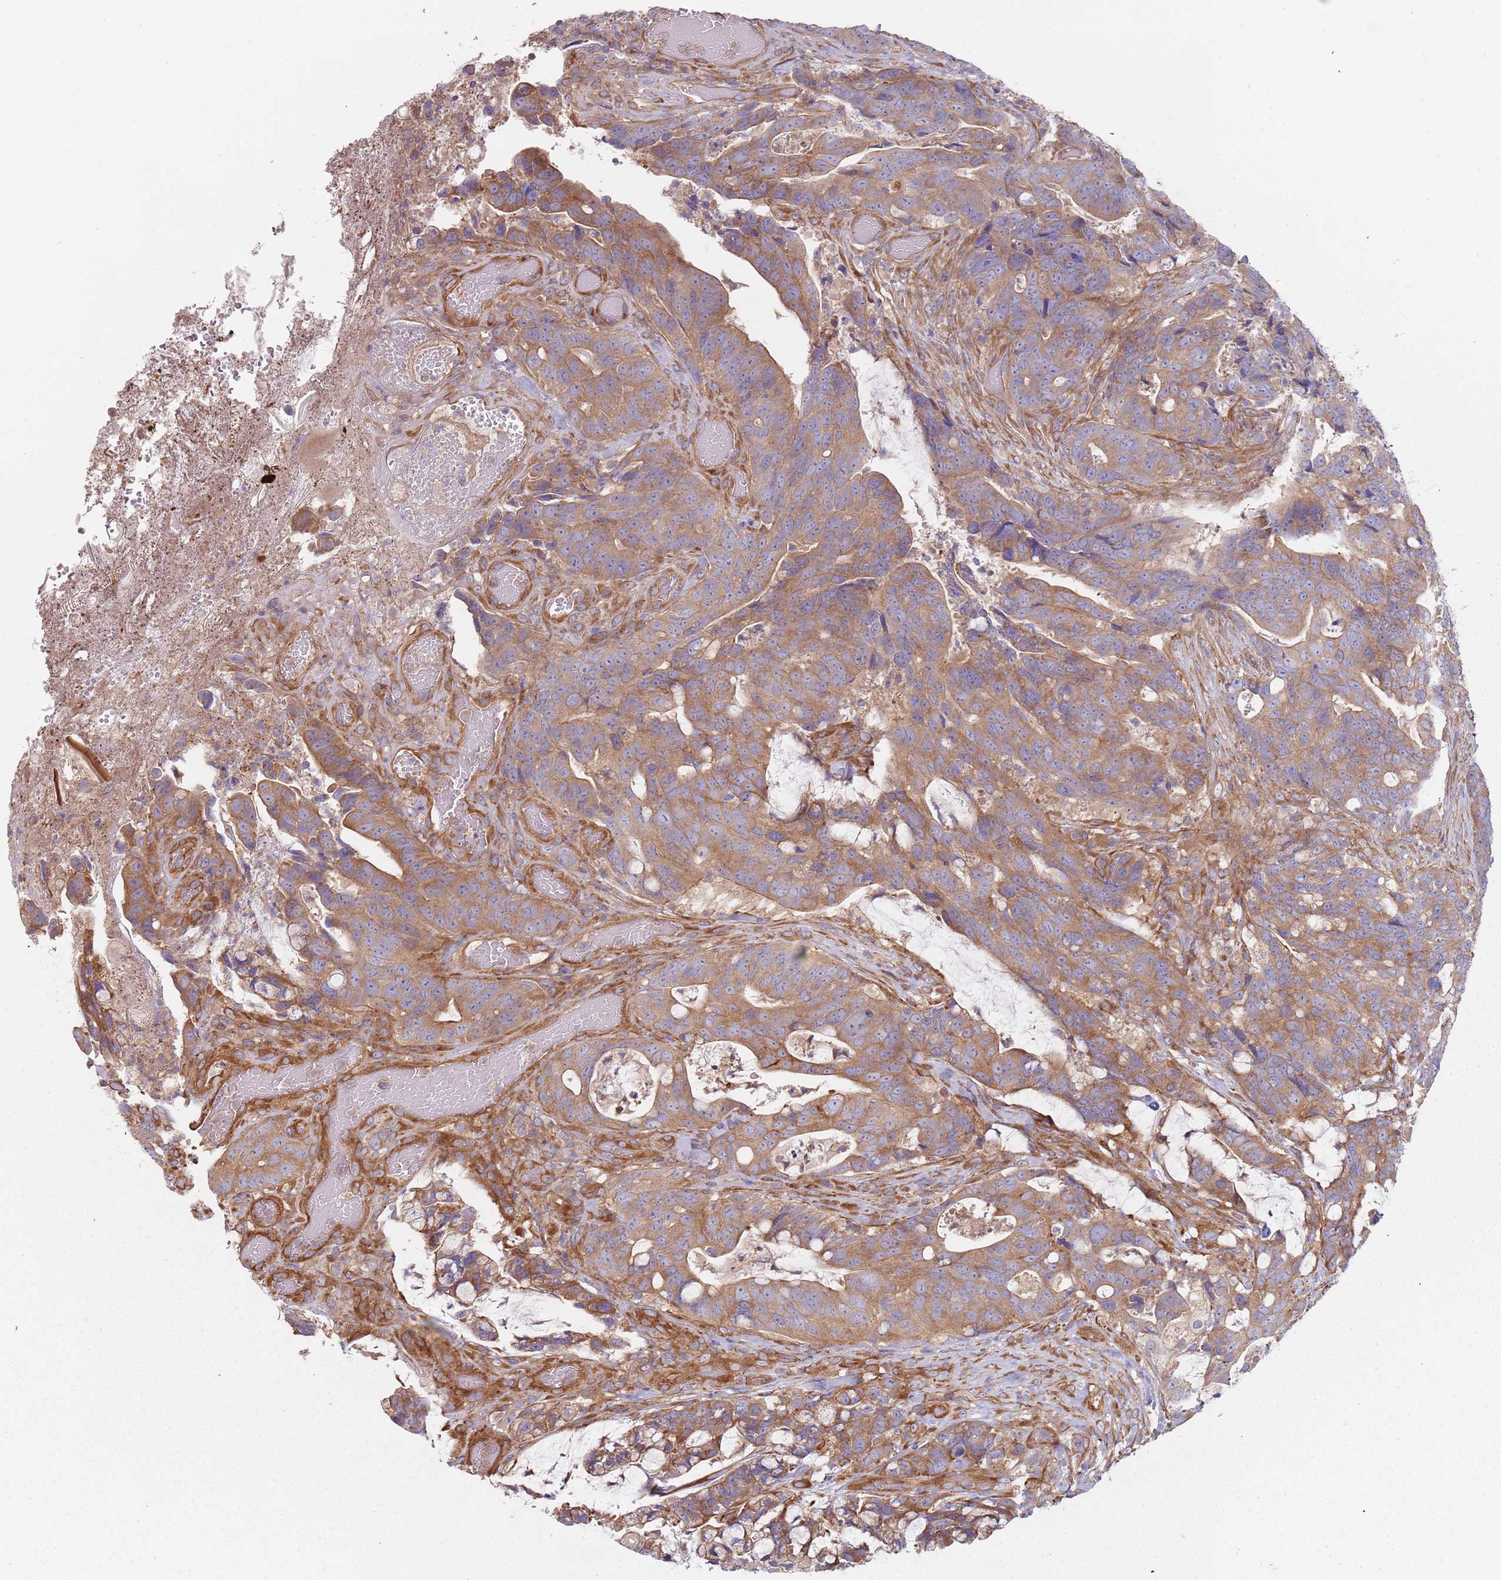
{"staining": {"intensity": "moderate", "quantity": "25%-75%", "location": "cytoplasmic/membranous"}, "tissue": "colorectal cancer", "cell_type": "Tumor cells", "image_type": "cancer", "snomed": [{"axis": "morphology", "description": "Adenocarcinoma, NOS"}, {"axis": "topography", "description": "Colon"}], "caption": "There is medium levels of moderate cytoplasmic/membranous expression in tumor cells of colorectal adenocarcinoma, as demonstrated by immunohistochemical staining (brown color).", "gene": "SPDL1", "patient": {"sex": "female", "age": 82}}